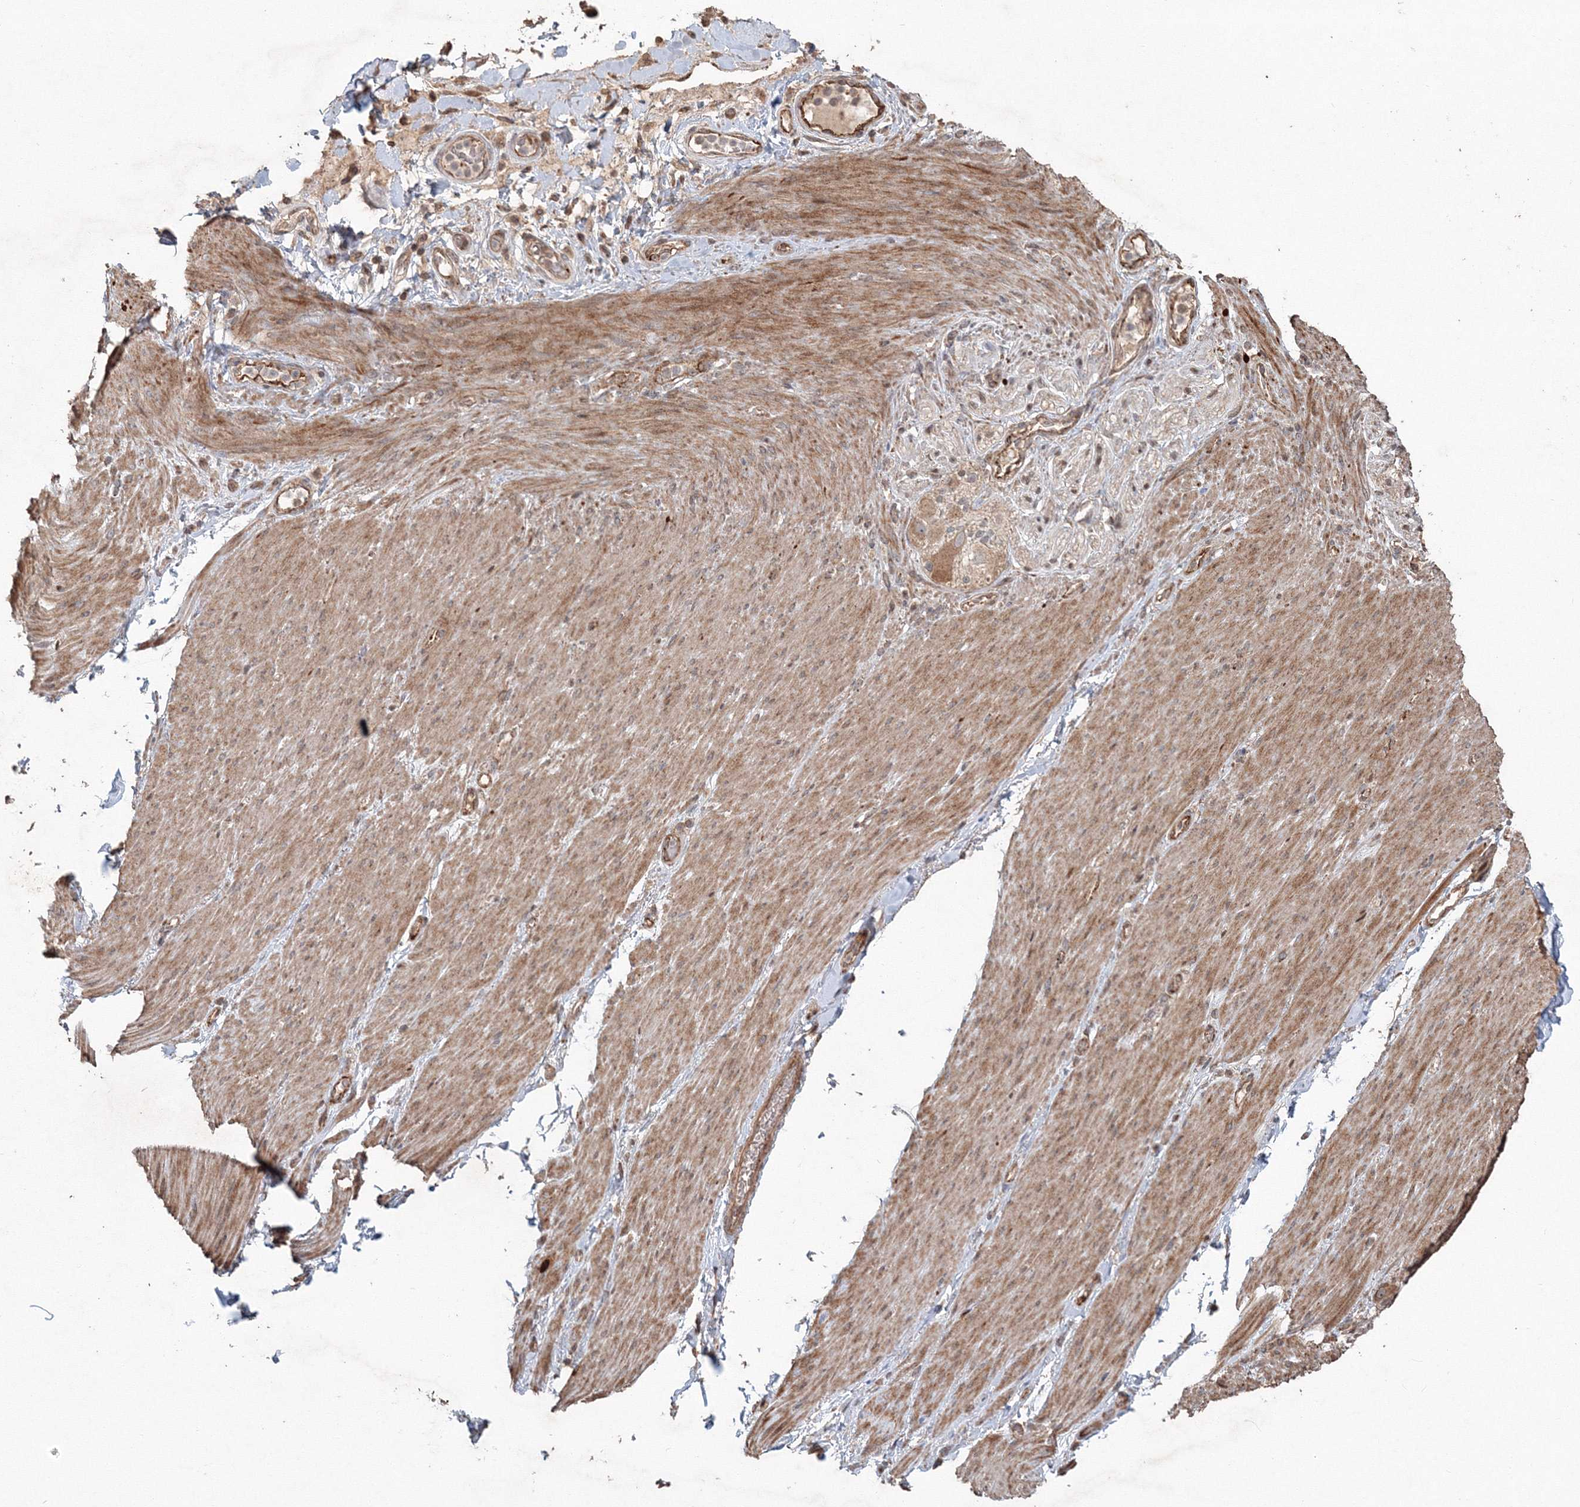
{"staining": {"intensity": "moderate", "quantity": ">75%", "location": "cytoplasmic/membranous"}, "tissue": "adipose tissue", "cell_type": "Adipocytes", "image_type": "normal", "snomed": [{"axis": "morphology", "description": "Normal tissue, NOS"}, {"axis": "topography", "description": "Colon"}, {"axis": "topography", "description": "Peripheral nerve tissue"}], "caption": "Protein expression by immunohistochemistry reveals moderate cytoplasmic/membranous expression in about >75% of adipocytes in benign adipose tissue.", "gene": "ANAPC16", "patient": {"sex": "female", "age": 61}}